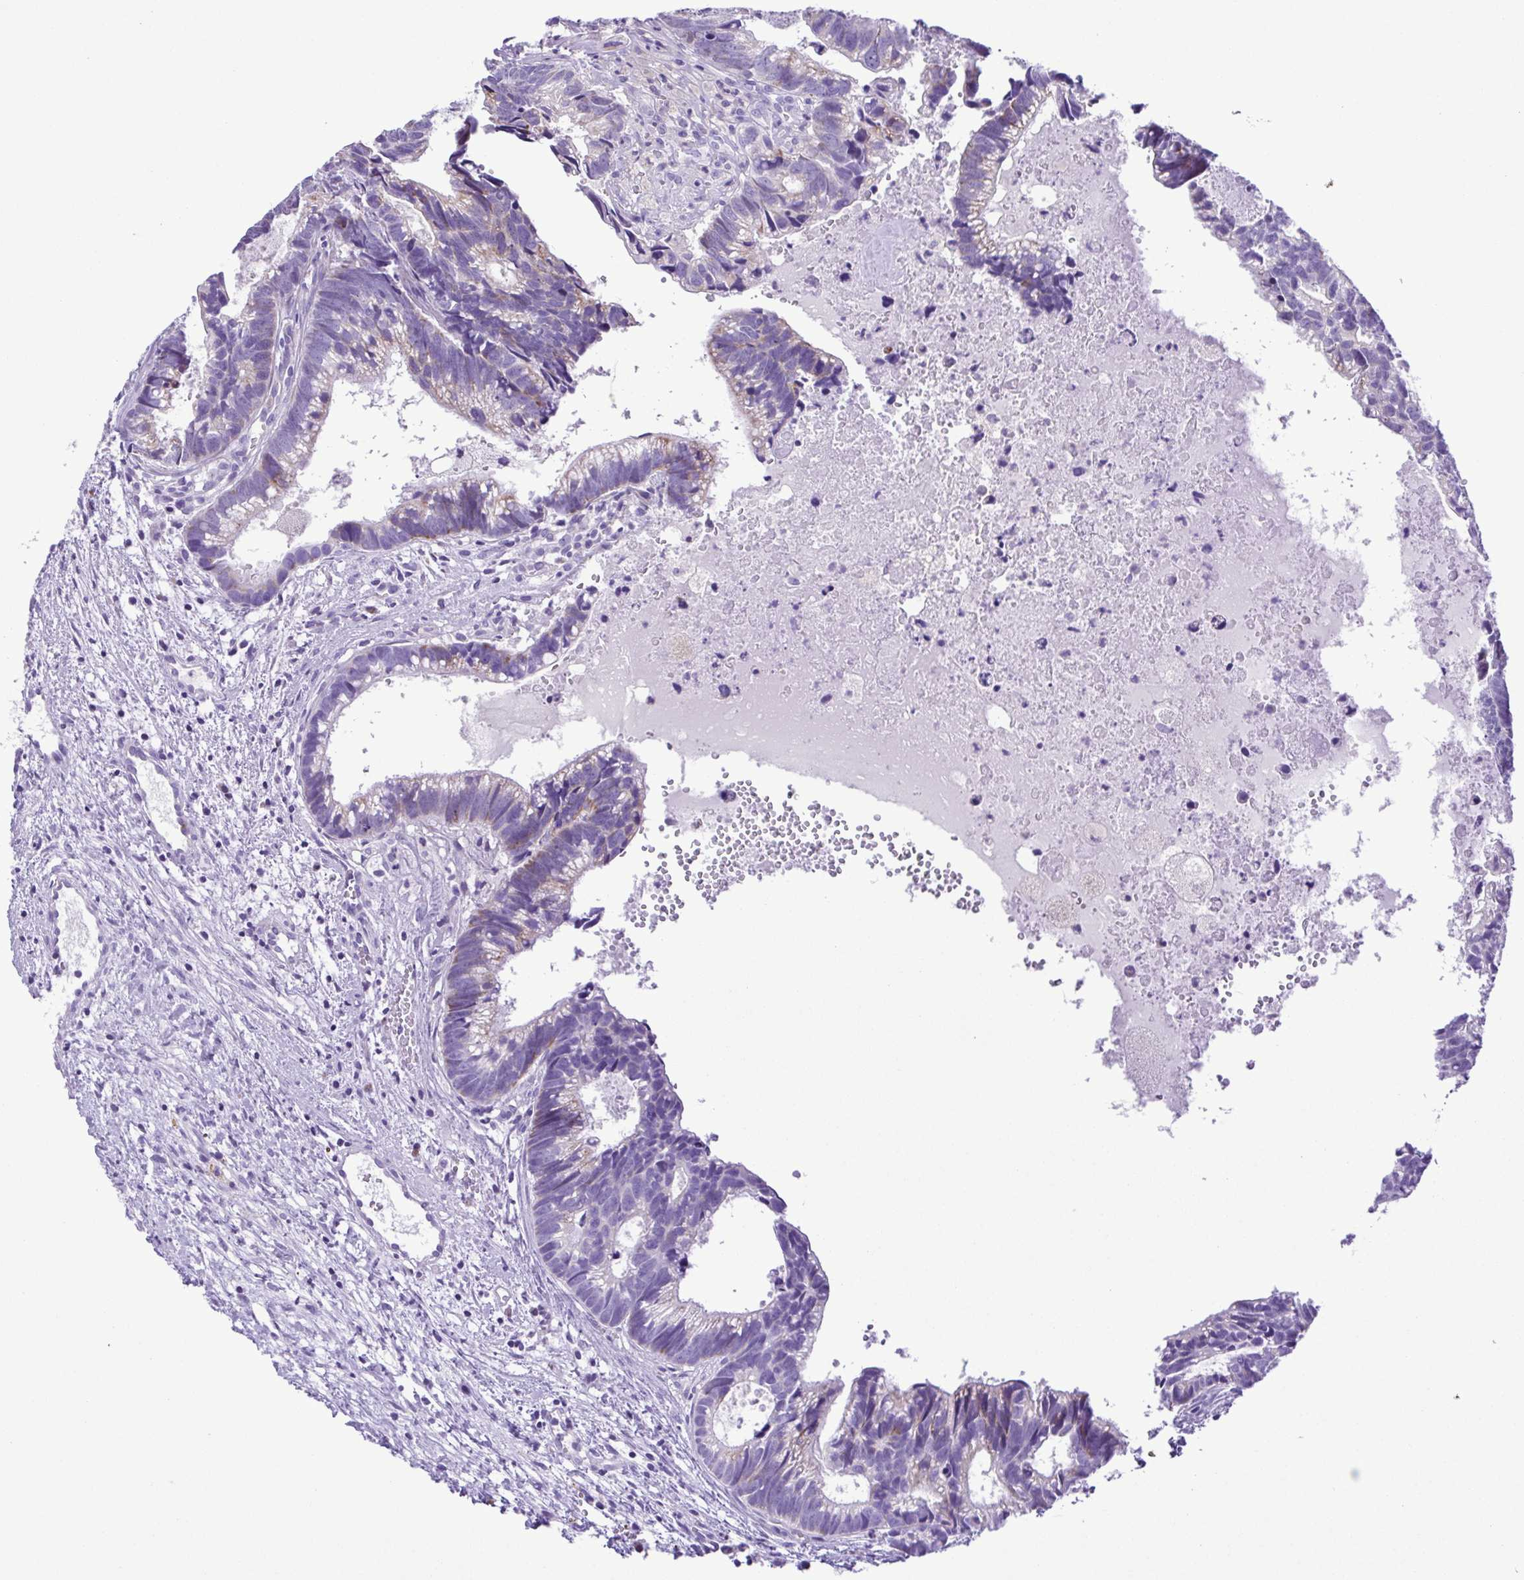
{"staining": {"intensity": "negative", "quantity": "none", "location": "none"}, "tissue": "head and neck cancer", "cell_type": "Tumor cells", "image_type": "cancer", "snomed": [{"axis": "morphology", "description": "Adenocarcinoma, NOS"}, {"axis": "topography", "description": "Head-Neck"}], "caption": "Head and neck cancer stained for a protein using IHC reveals no expression tumor cells.", "gene": "SYT1", "patient": {"sex": "male", "age": 62}}